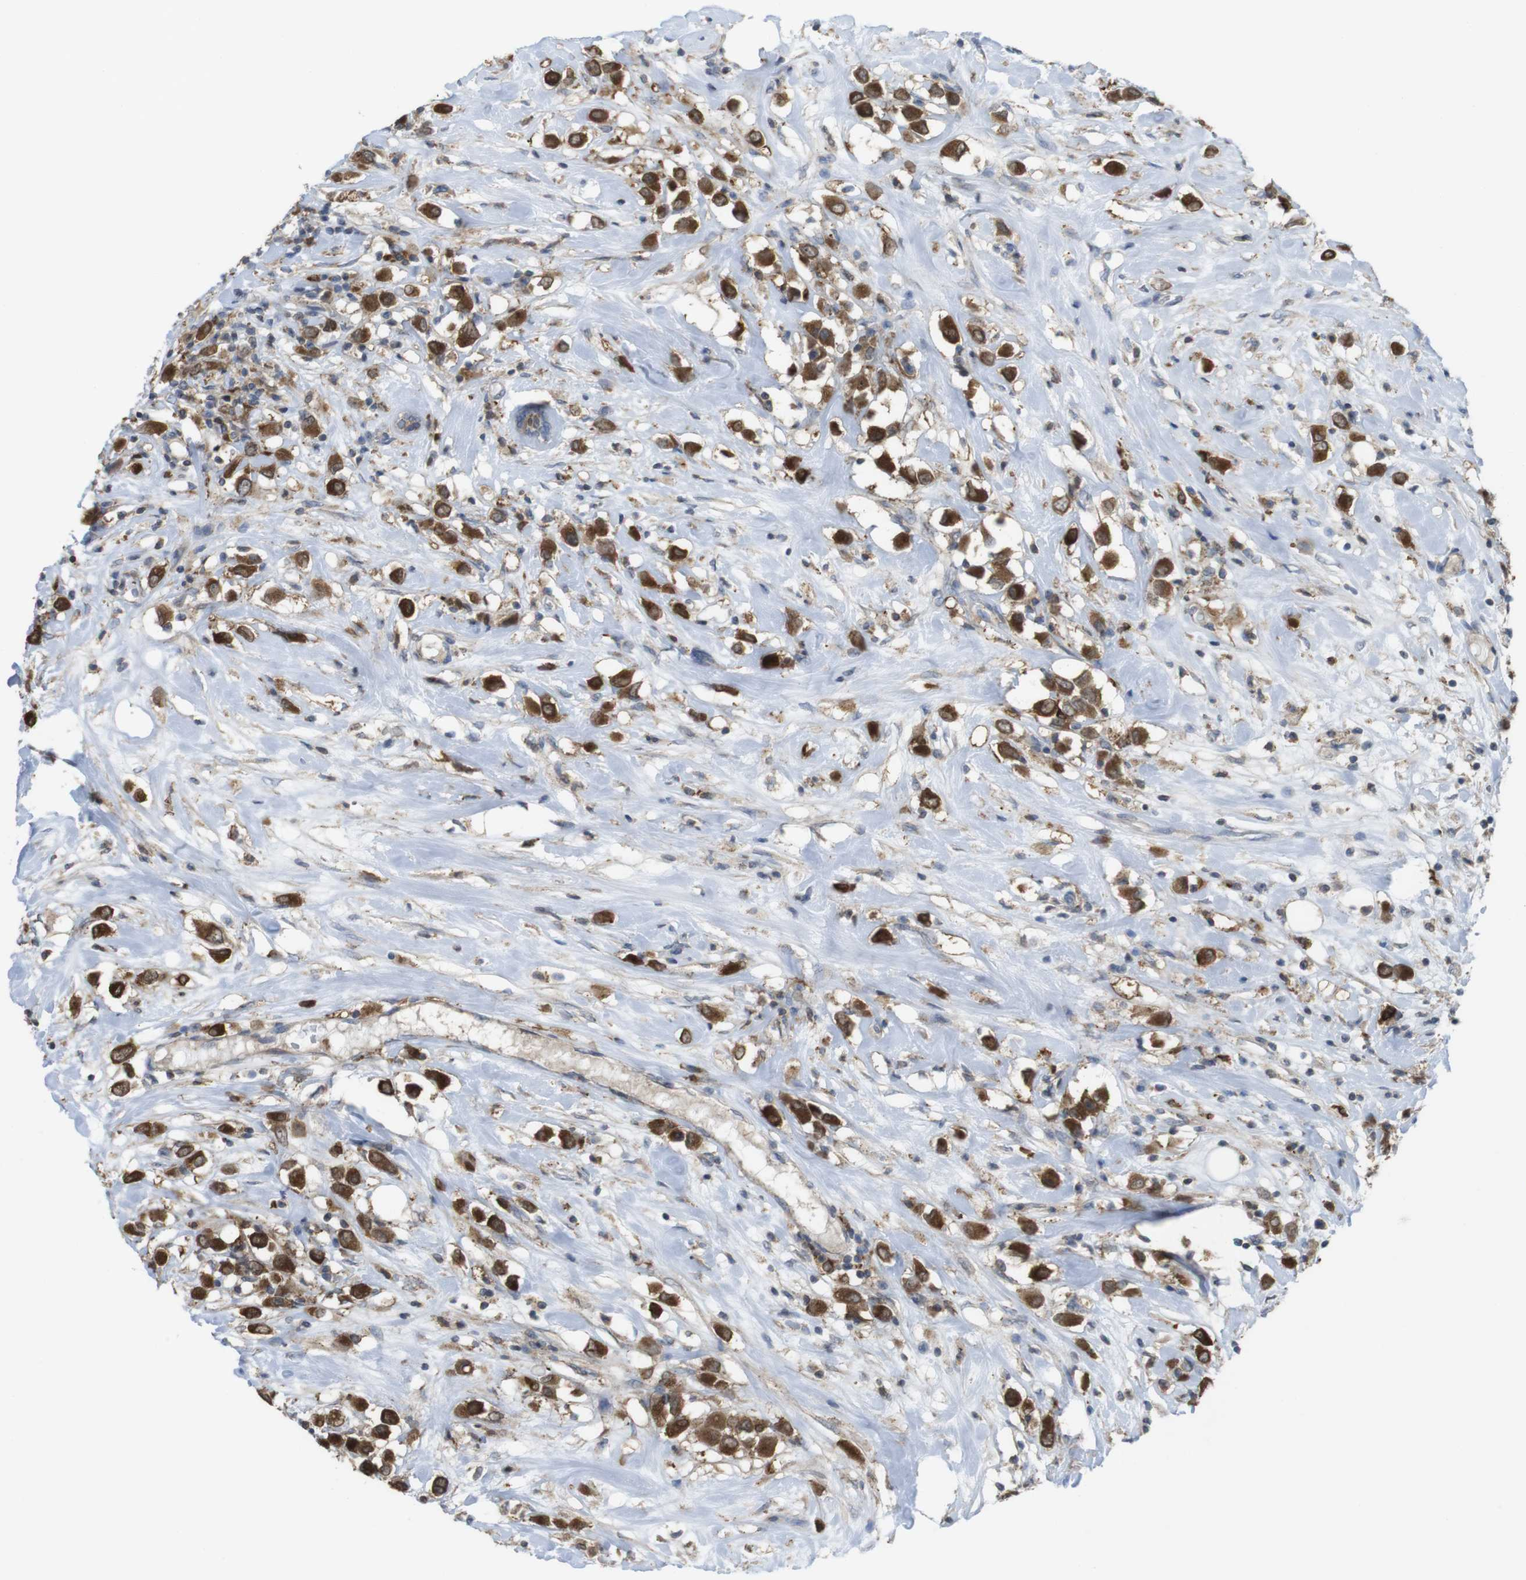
{"staining": {"intensity": "moderate", "quantity": ">75%", "location": "cytoplasmic/membranous"}, "tissue": "breast cancer", "cell_type": "Tumor cells", "image_type": "cancer", "snomed": [{"axis": "morphology", "description": "Duct carcinoma"}, {"axis": "topography", "description": "Breast"}], "caption": "Protein staining of infiltrating ductal carcinoma (breast) tissue exhibits moderate cytoplasmic/membranous positivity in about >75% of tumor cells.", "gene": "PRKCD", "patient": {"sex": "female", "age": 61}}